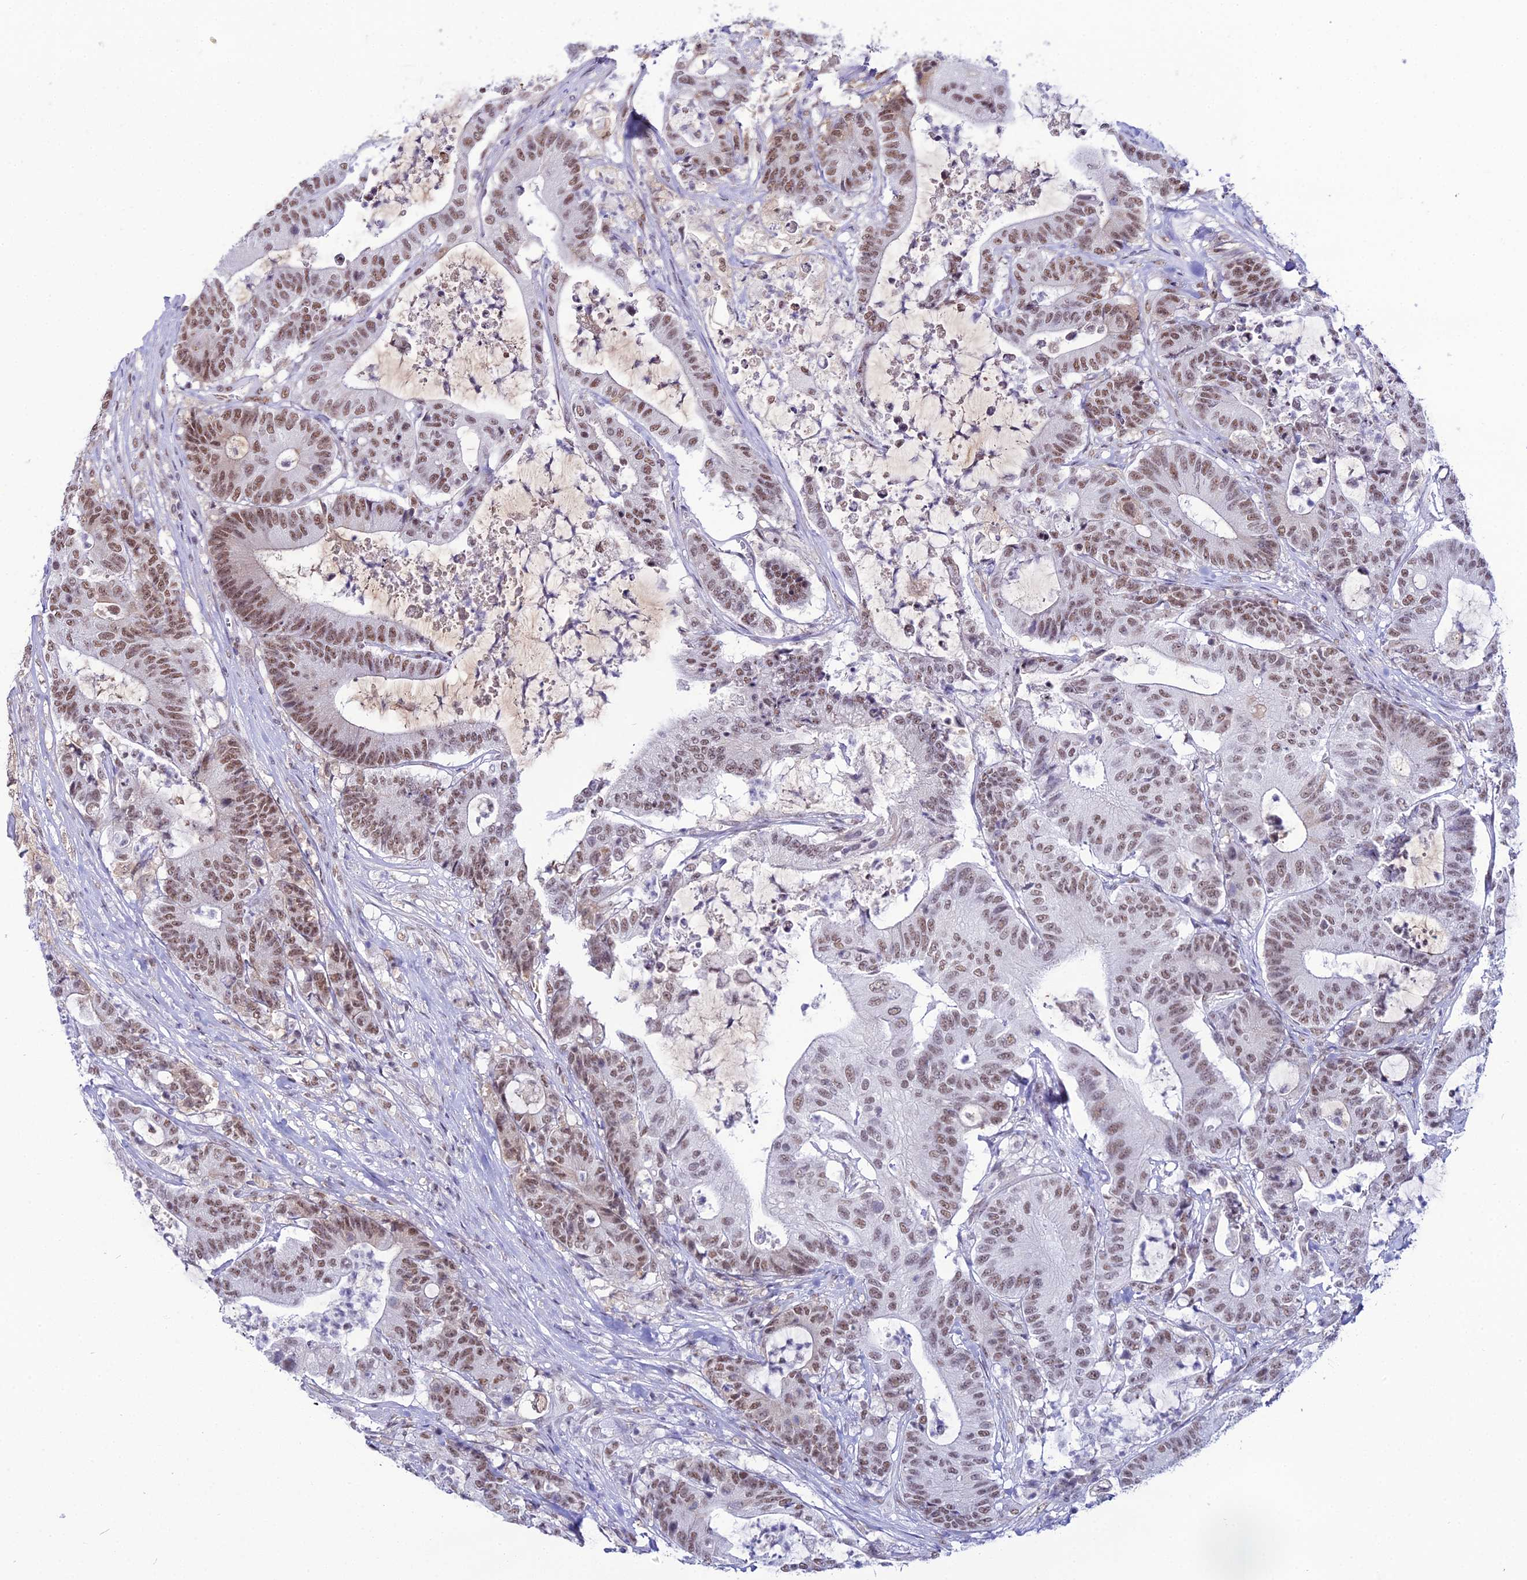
{"staining": {"intensity": "moderate", "quantity": ">75%", "location": "nuclear"}, "tissue": "colorectal cancer", "cell_type": "Tumor cells", "image_type": "cancer", "snomed": [{"axis": "morphology", "description": "Adenocarcinoma, NOS"}, {"axis": "topography", "description": "Colon"}], "caption": "Human colorectal cancer (adenocarcinoma) stained for a protein (brown) shows moderate nuclear positive positivity in approximately >75% of tumor cells.", "gene": "RBM12", "patient": {"sex": "female", "age": 84}}